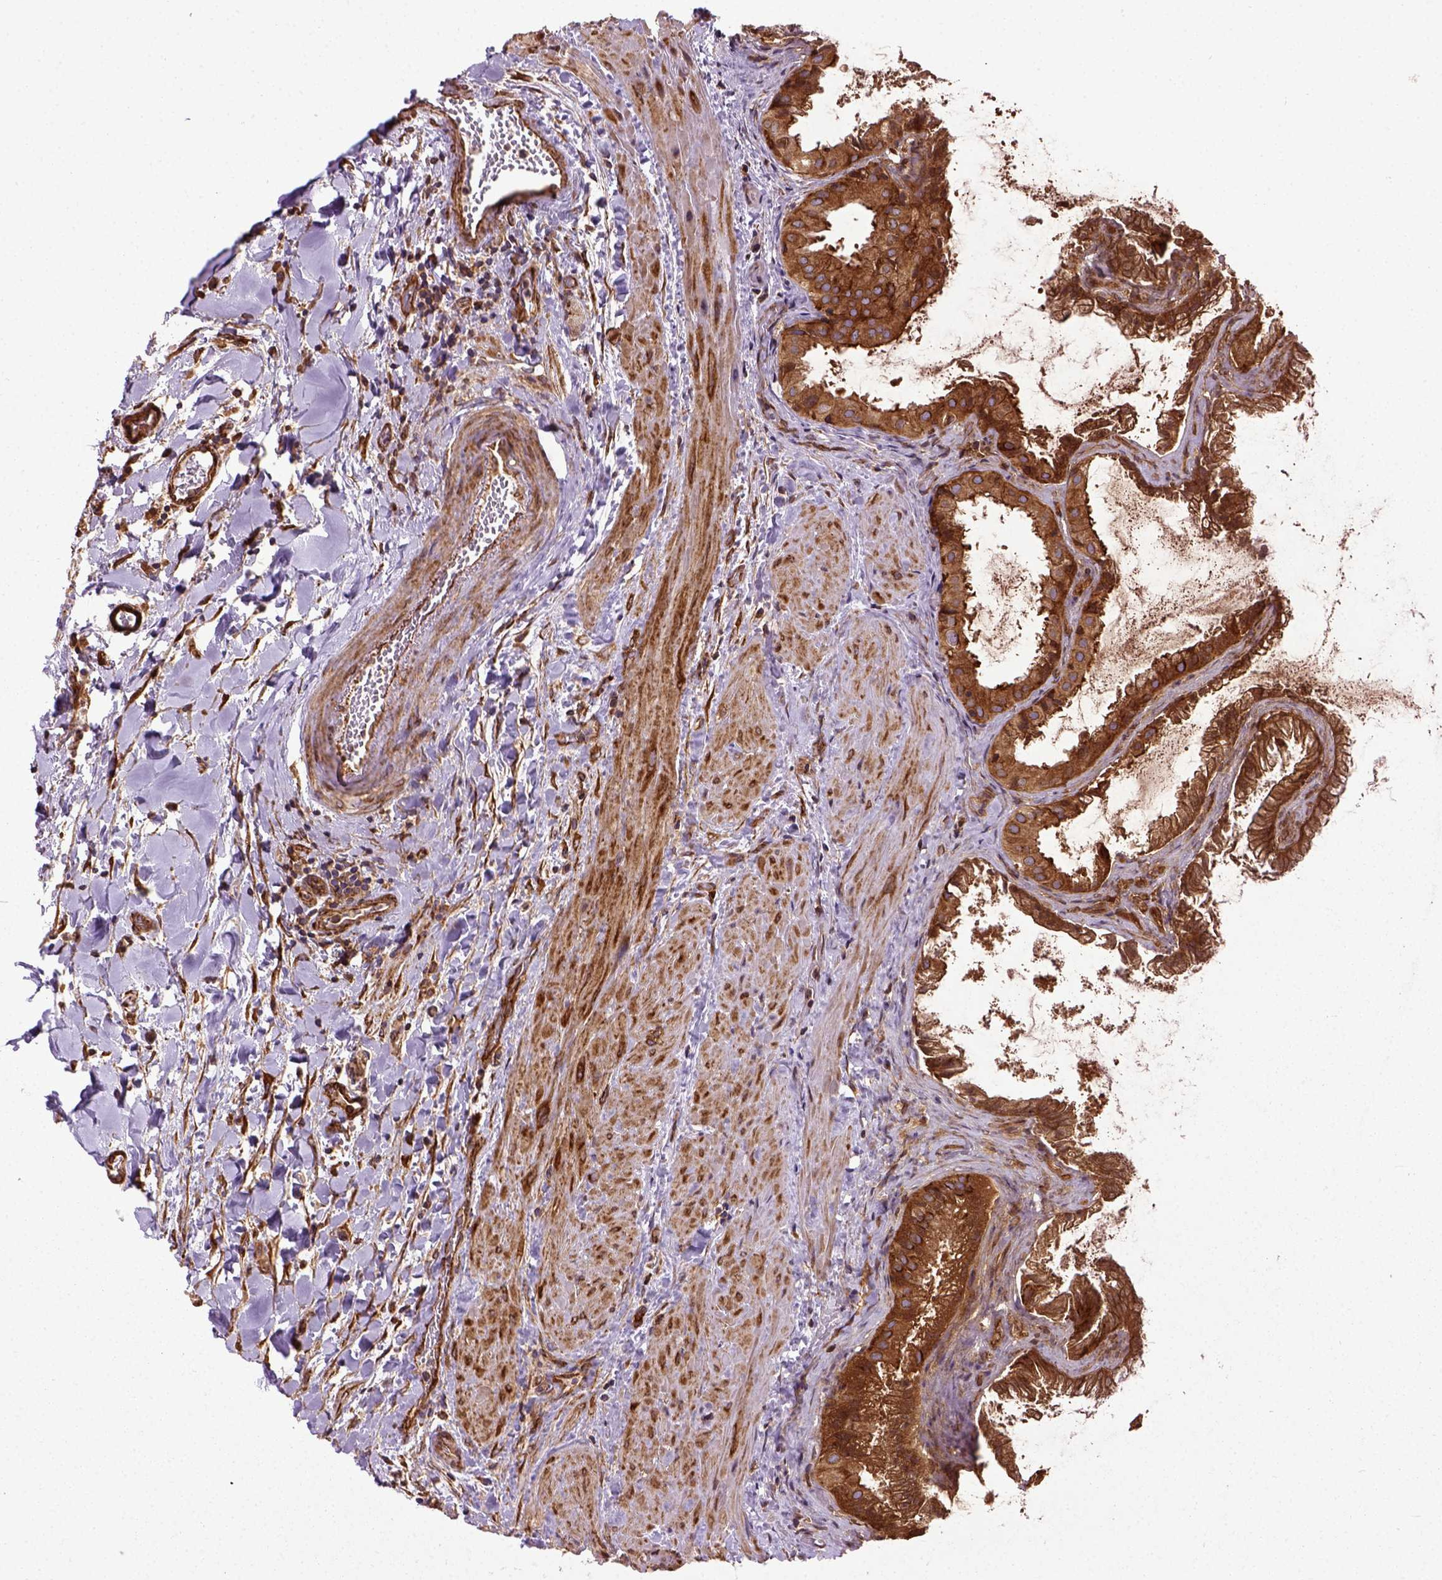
{"staining": {"intensity": "strong", "quantity": ">75%", "location": "cytoplasmic/membranous"}, "tissue": "gallbladder", "cell_type": "Glandular cells", "image_type": "normal", "snomed": [{"axis": "morphology", "description": "Normal tissue, NOS"}, {"axis": "topography", "description": "Gallbladder"}], "caption": "Approximately >75% of glandular cells in benign gallbladder show strong cytoplasmic/membranous protein staining as visualized by brown immunohistochemical staining.", "gene": "CAPRIN1", "patient": {"sex": "male", "age": 70}}